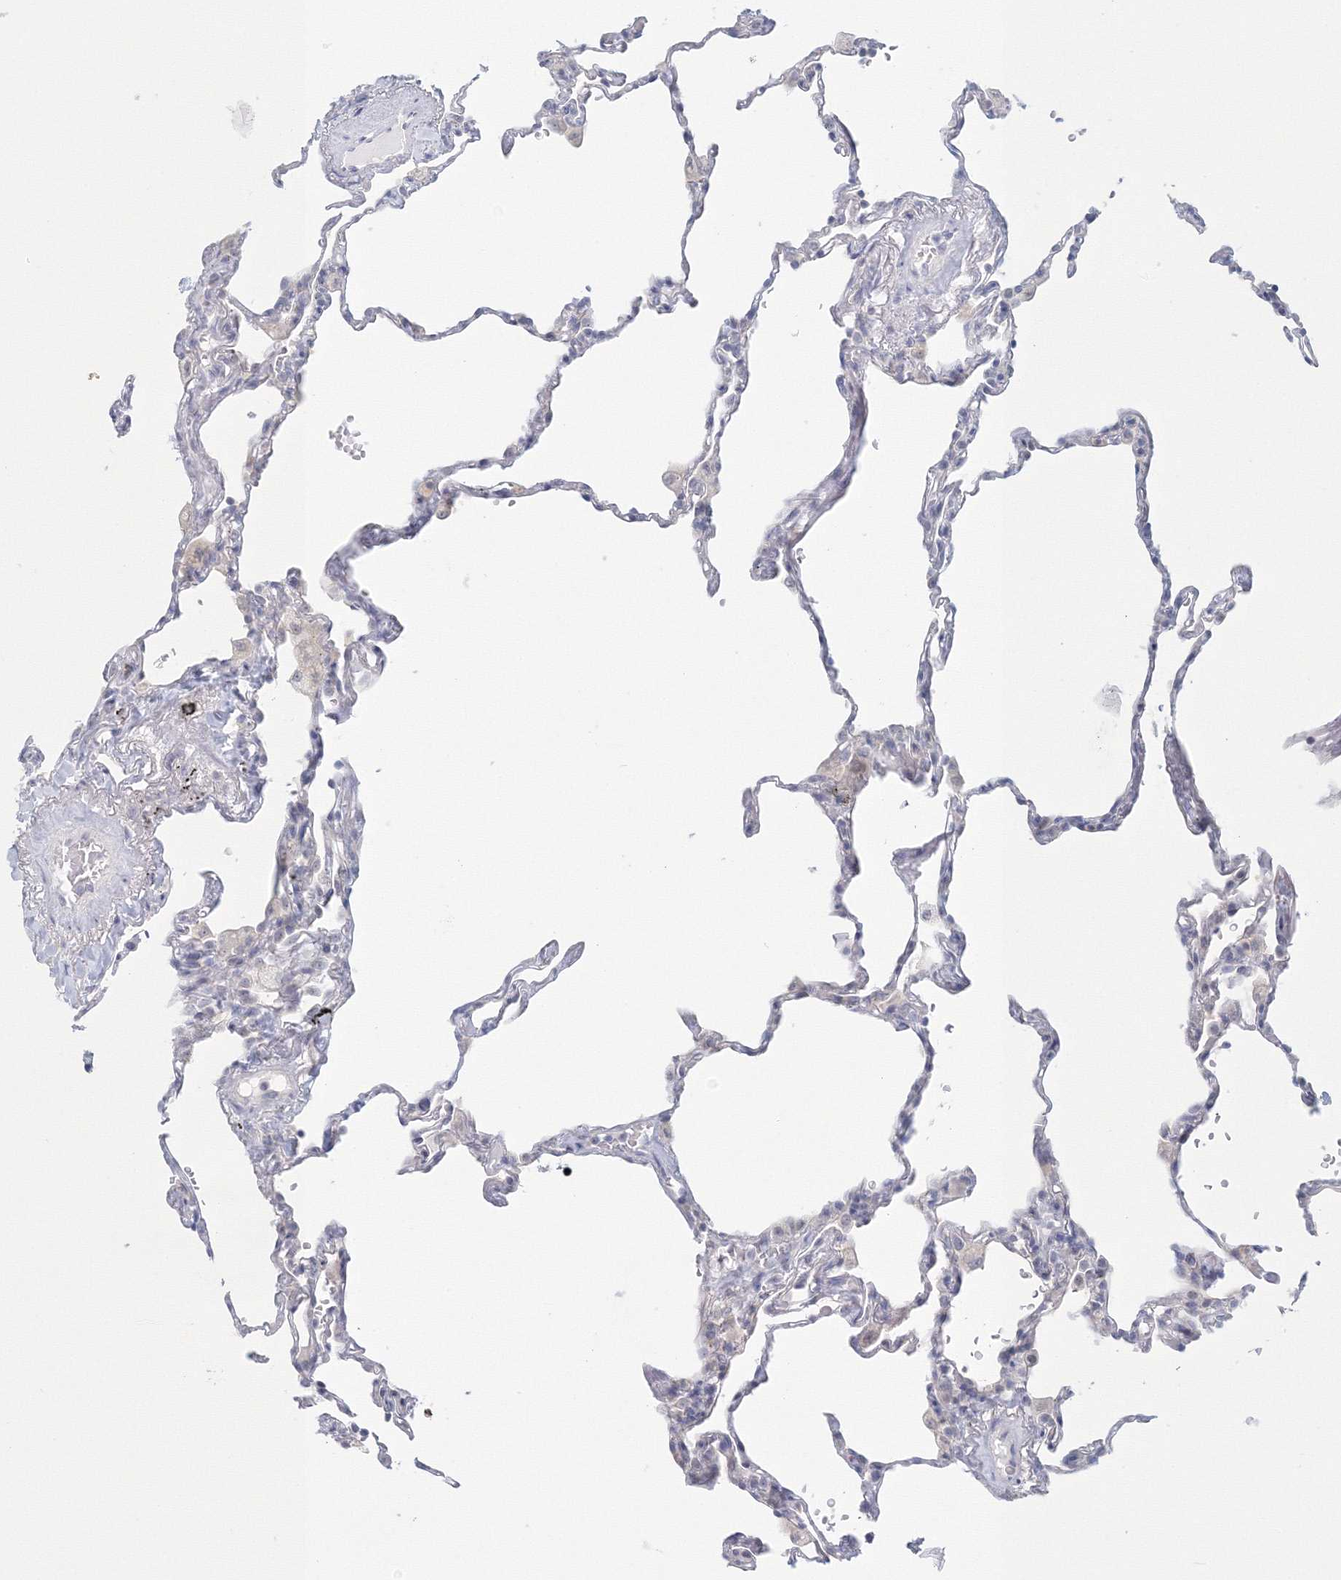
{"staining": {"intensity": "negative", "quantity": "none", "location": "none"}, "tissue": "lung", "cell_type": "Alveolar cells", "image_type": "normal", "snomed": [{"axis": "morphology", "description": "Normal tissue, NOS"}, {"axis": "topography", "description": "Lung"}], "caption": "Lung stained for a protein using immunohistochemistry reveals no staining alveolar cells.", "gene": "VSIG1", "patient": {"sex": "male", "age": 59}}